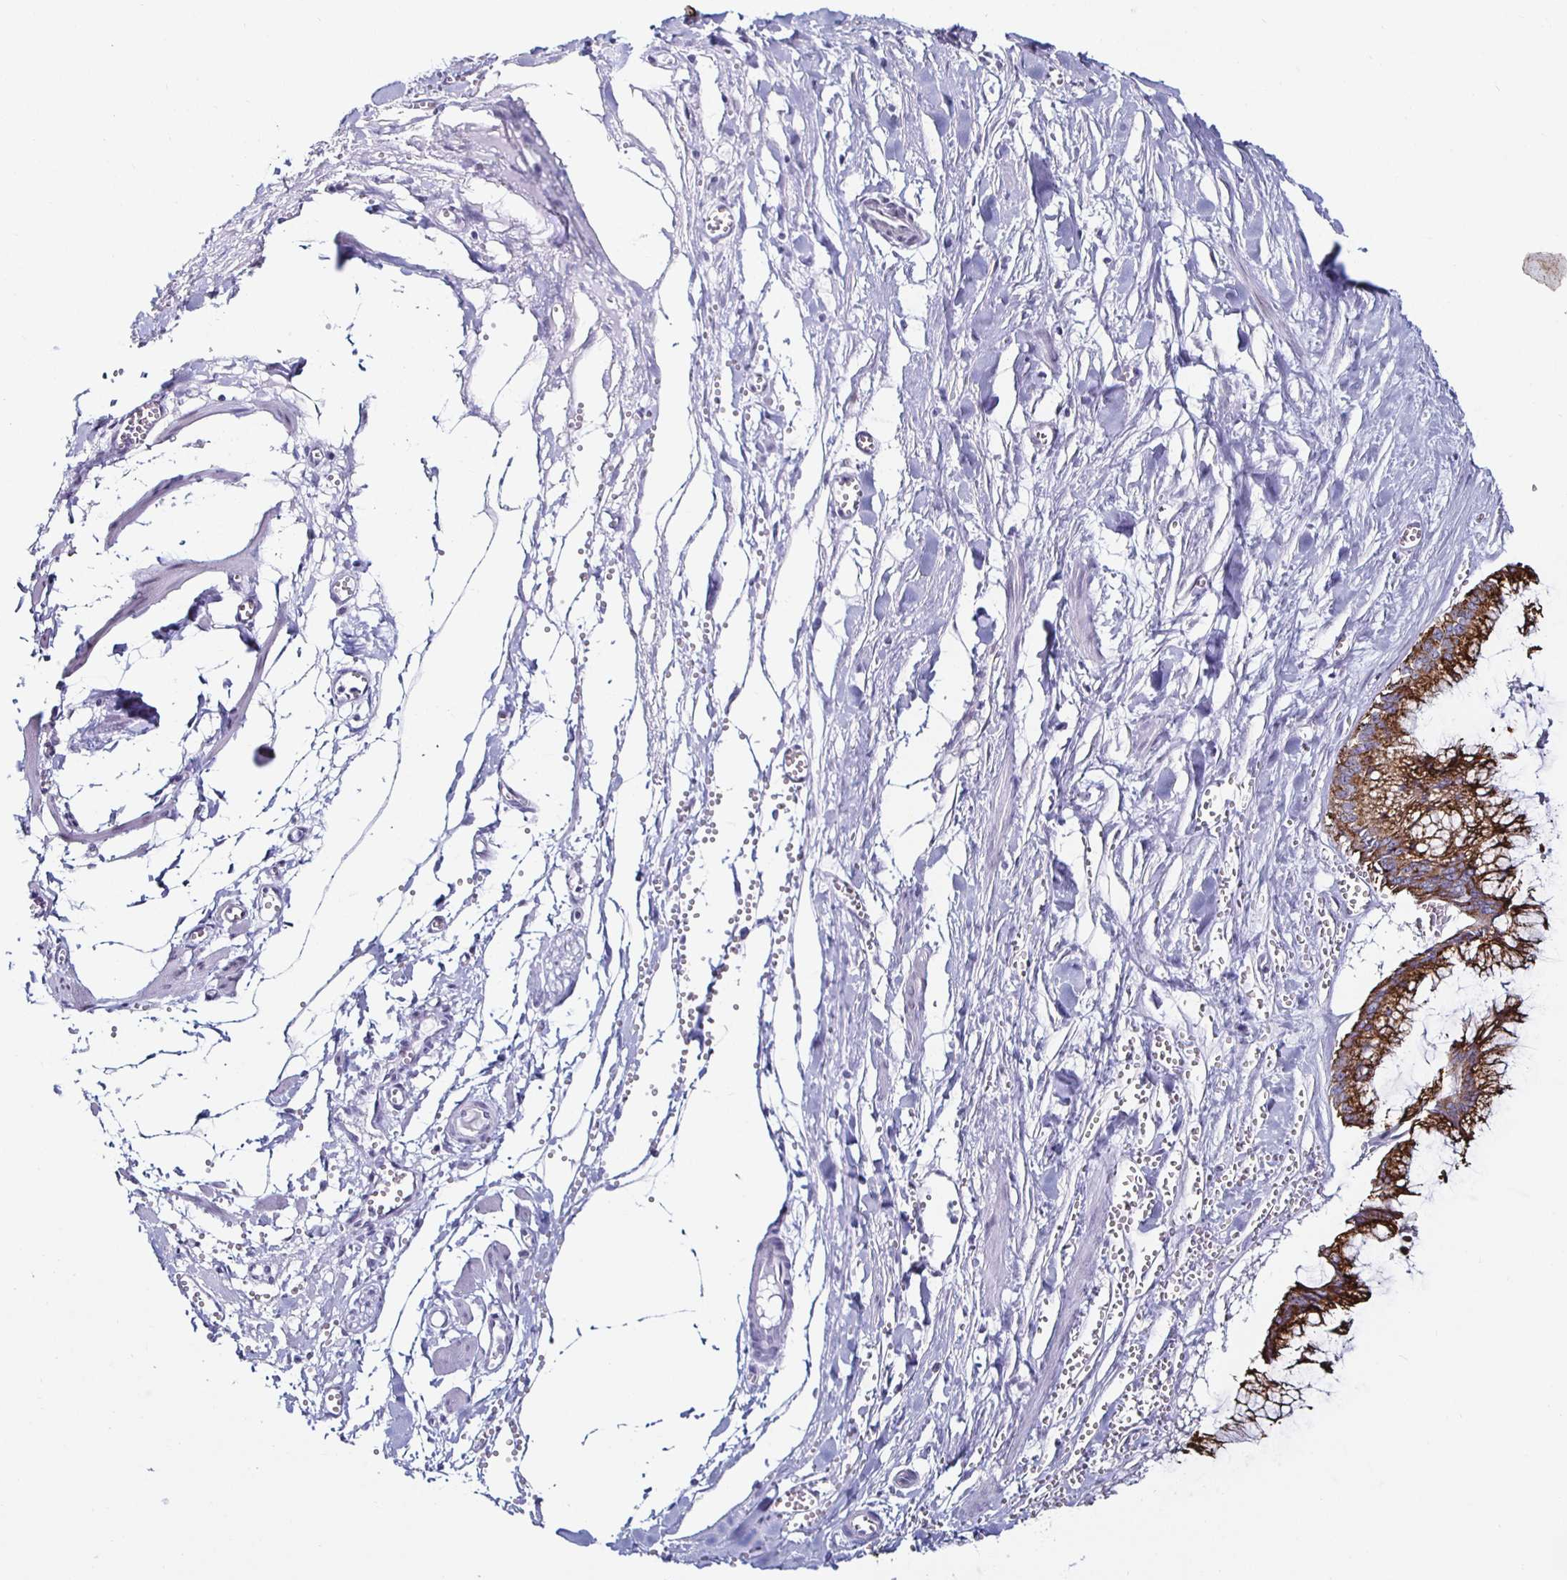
{"staining": {"intensity": "strong", "quantity": ">75%", "location": "cytoplasmic/membranous"}, "tissue": "ovarian cancer", "cell_type": "Tumor cells", "image_type": "cancer", "snomed": [{"axis": "morphology", "description": "Cystadenocarcinoma, mucinous, NOS"}, {"axis": "topography", "description": "Ovary"}], "caption": "Tumor cells exhibit strong cytoplasmic/membranous expression in about >75% of cells in mucinous cystadenocarcinoma (ovarian). (DAB IHC, brown staining for protein, blue staining for nuclei).", "gene": "KRT4", "patient": {"sex": "female", "age": 44}}